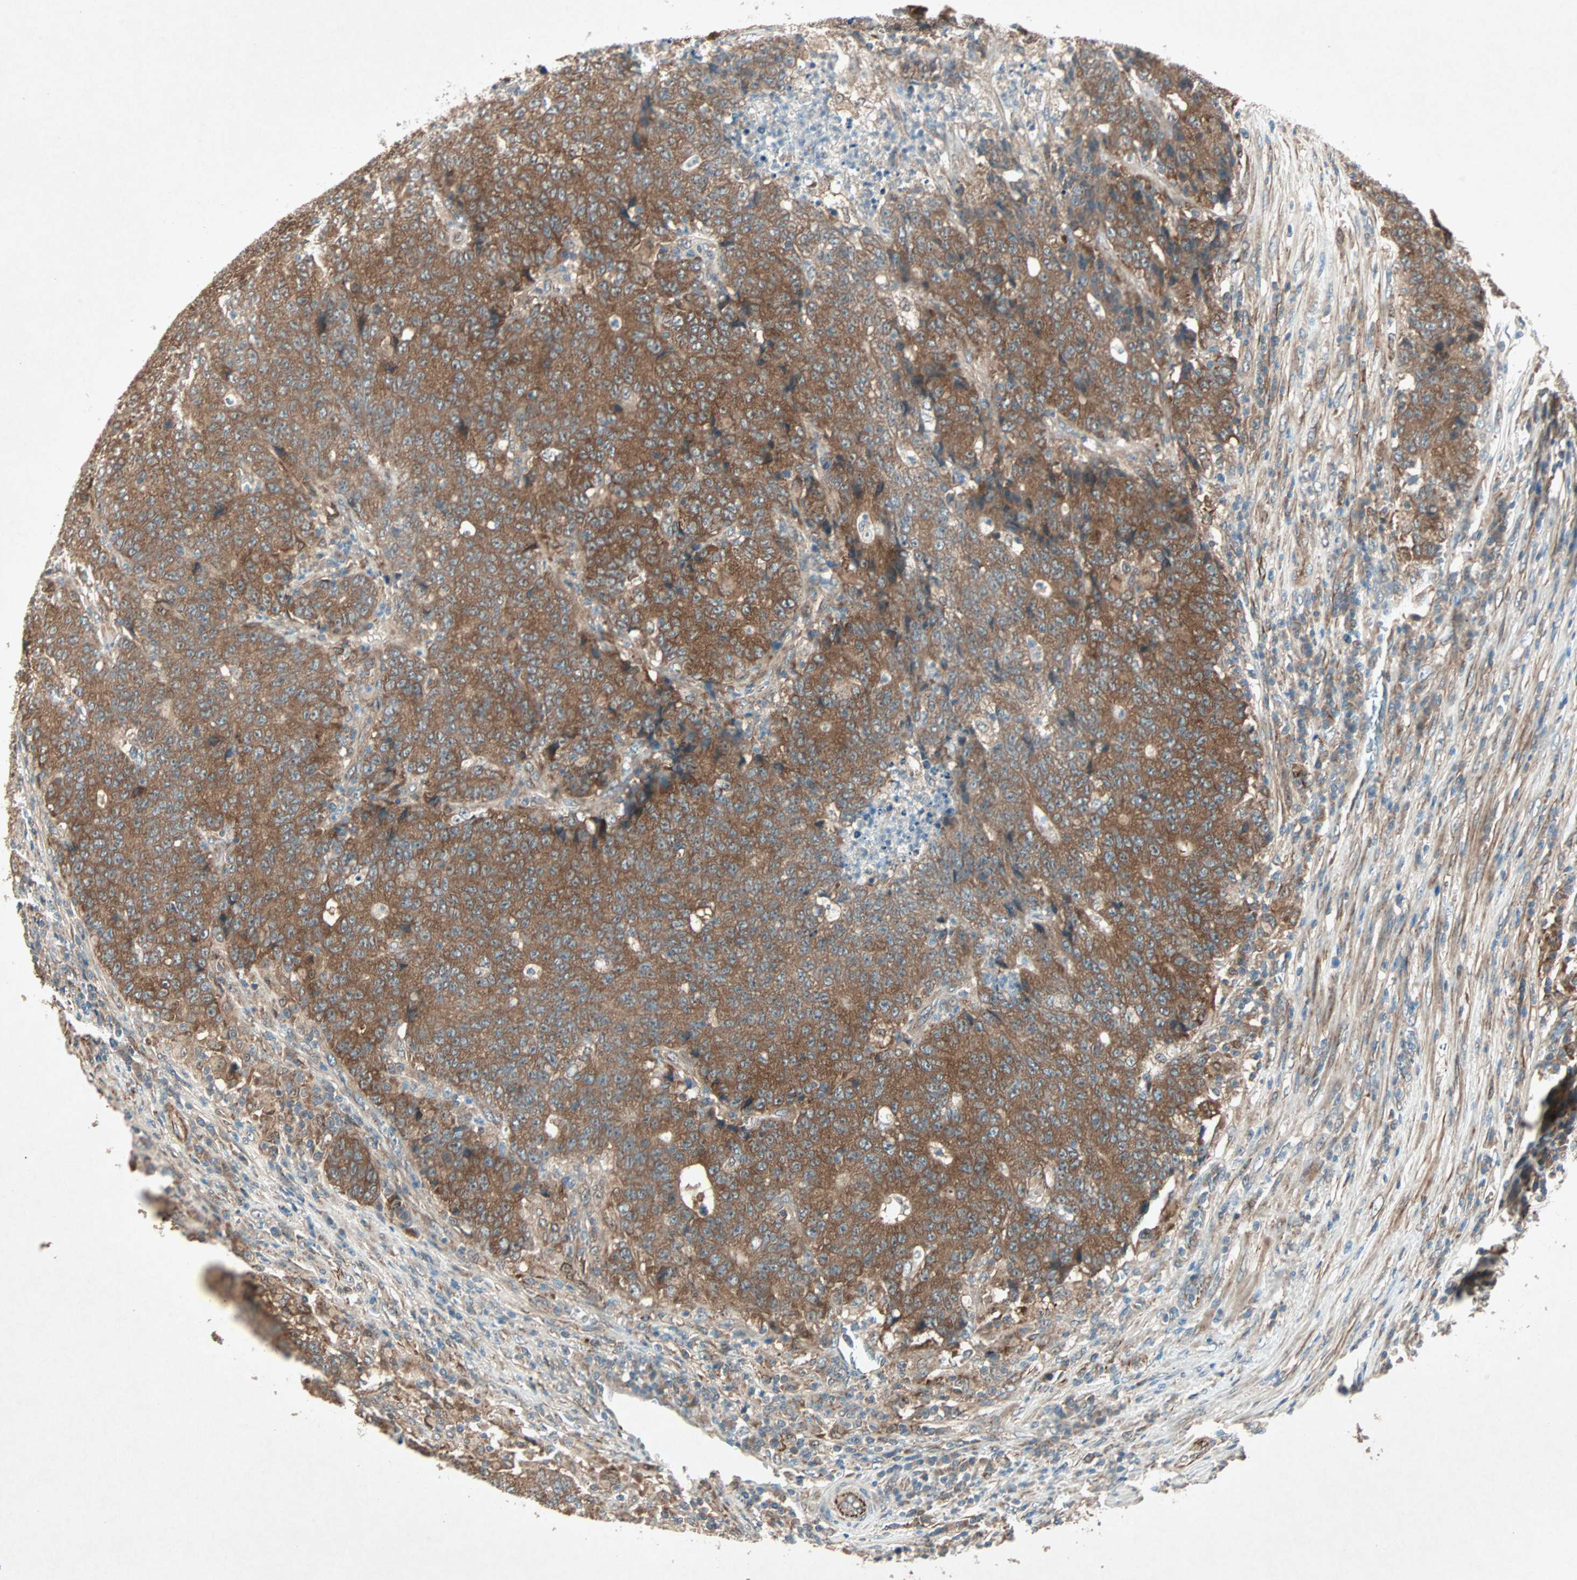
{"staining": {"intensity": "strong", "quantity": ">75%", "location": "cytoplasmic/membranous"}, "tissue": "colorectal cancer", "cell_type": "Tumor cells", "image_type": "cancer", "snomed": [{"axis": "morphology", "description": "Normal tissue, NOS"}, {"axis": "morphology", "description": "Adenocarcinoma, NOS"}, {"axis": "topography", "description": "Colon"}], "caption": "Adenocarcinoma (colorectal) stained for a protein (brown) displays strong cytoplasmic/membranous positive expression in approximately >75% of tumor cells.", "gene": "SDSL", "patient": {"sex": "female", "age": 75}}